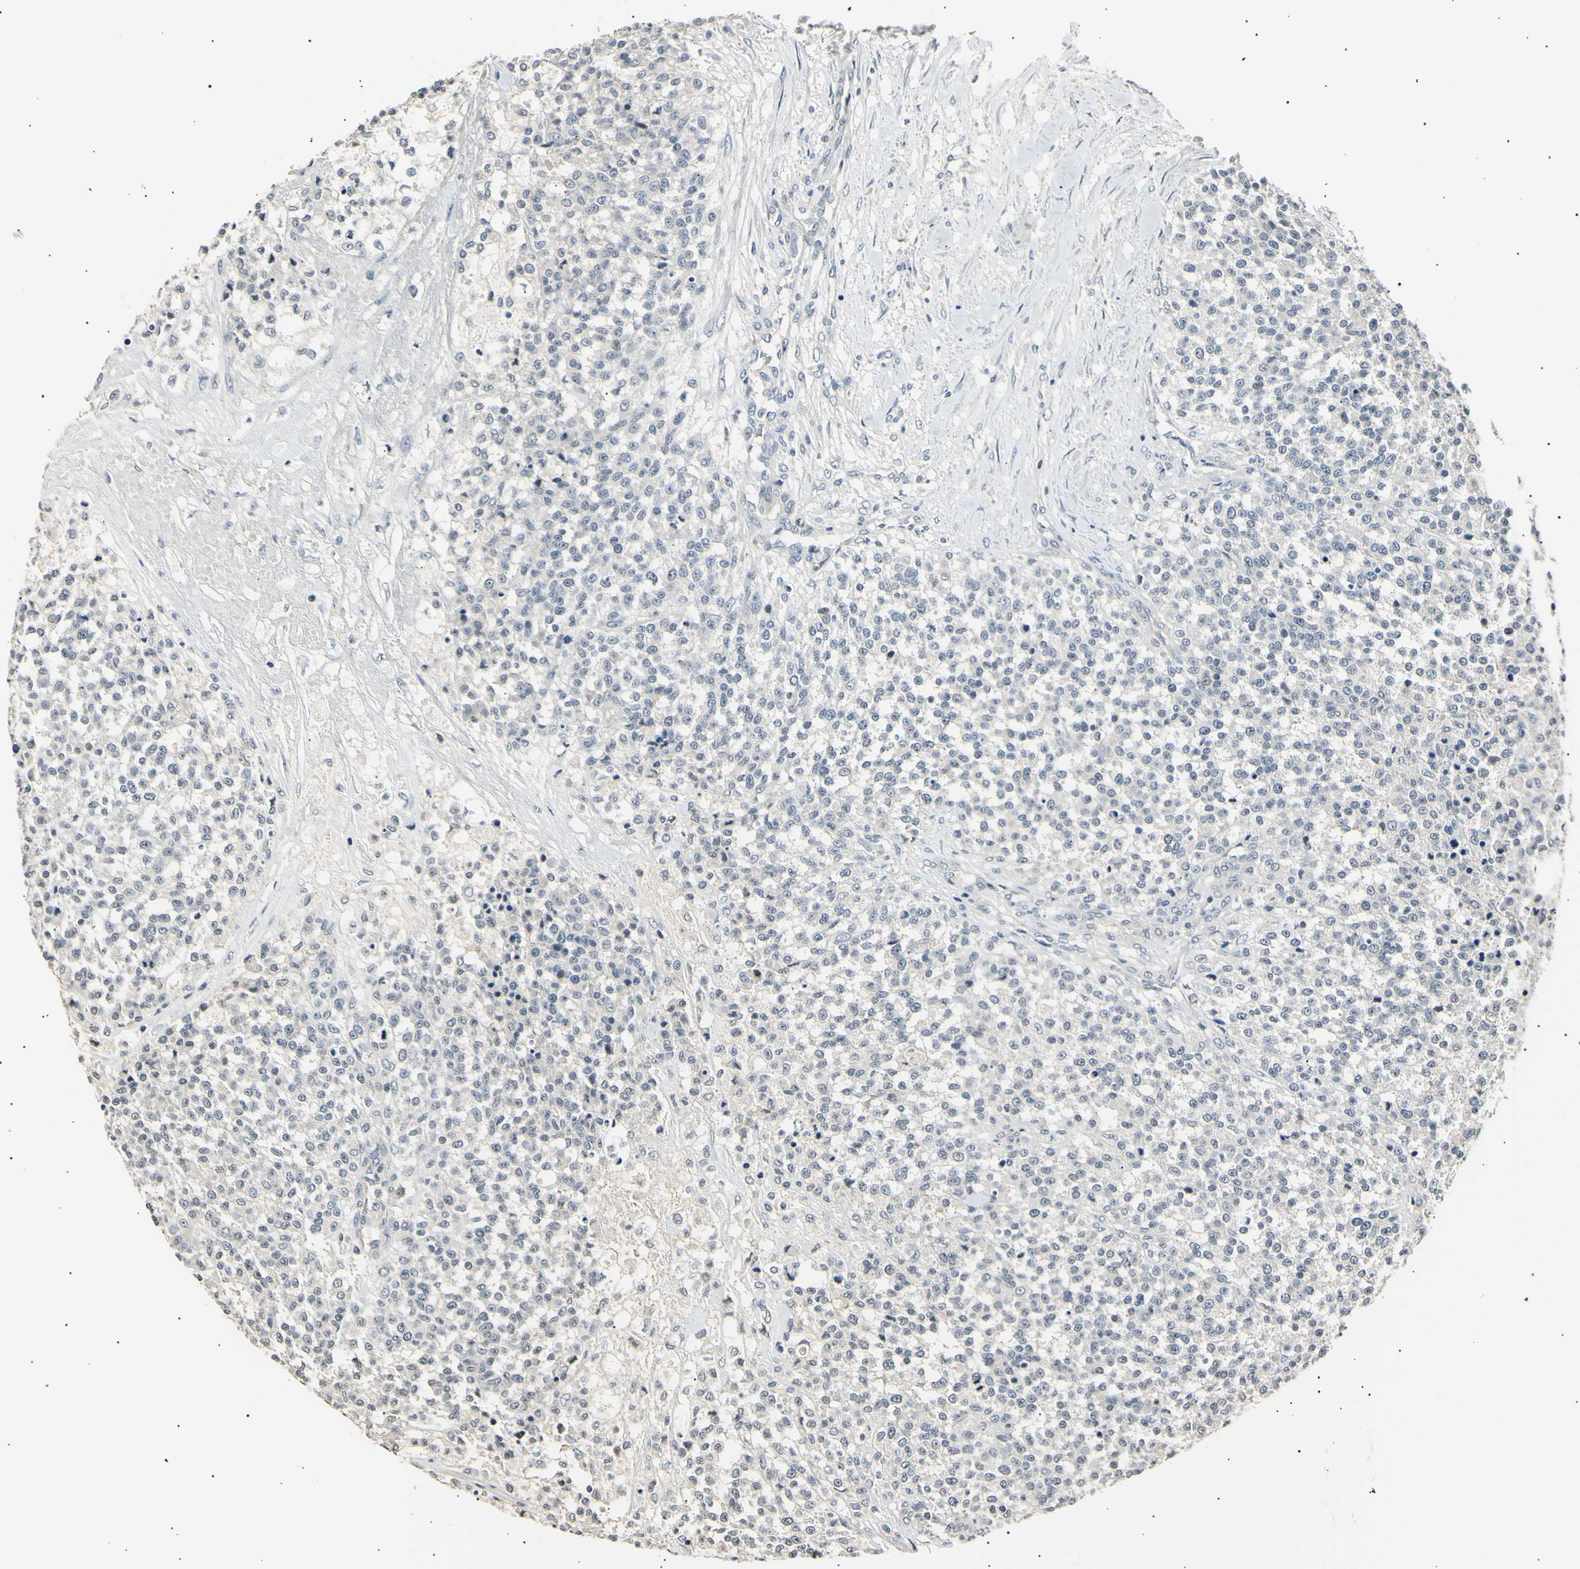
{"staining": {"intensity": "negative", "quantity": "none", "location": "none"}, "tissue": "testis cancer", "cell_type": "Tumor cells", "image_type": "cancer", "snomed": [{"axis": "morphology", "description": "Seminoma, NOS"}, {"axis": "topography", "description": "Testis"}], "caption": "A micrograph of testis seminoma stained for a protein displays no brown staining in tumor cells.", "gene": "AK1", "patient": {"sex": "male", "age": 59}}